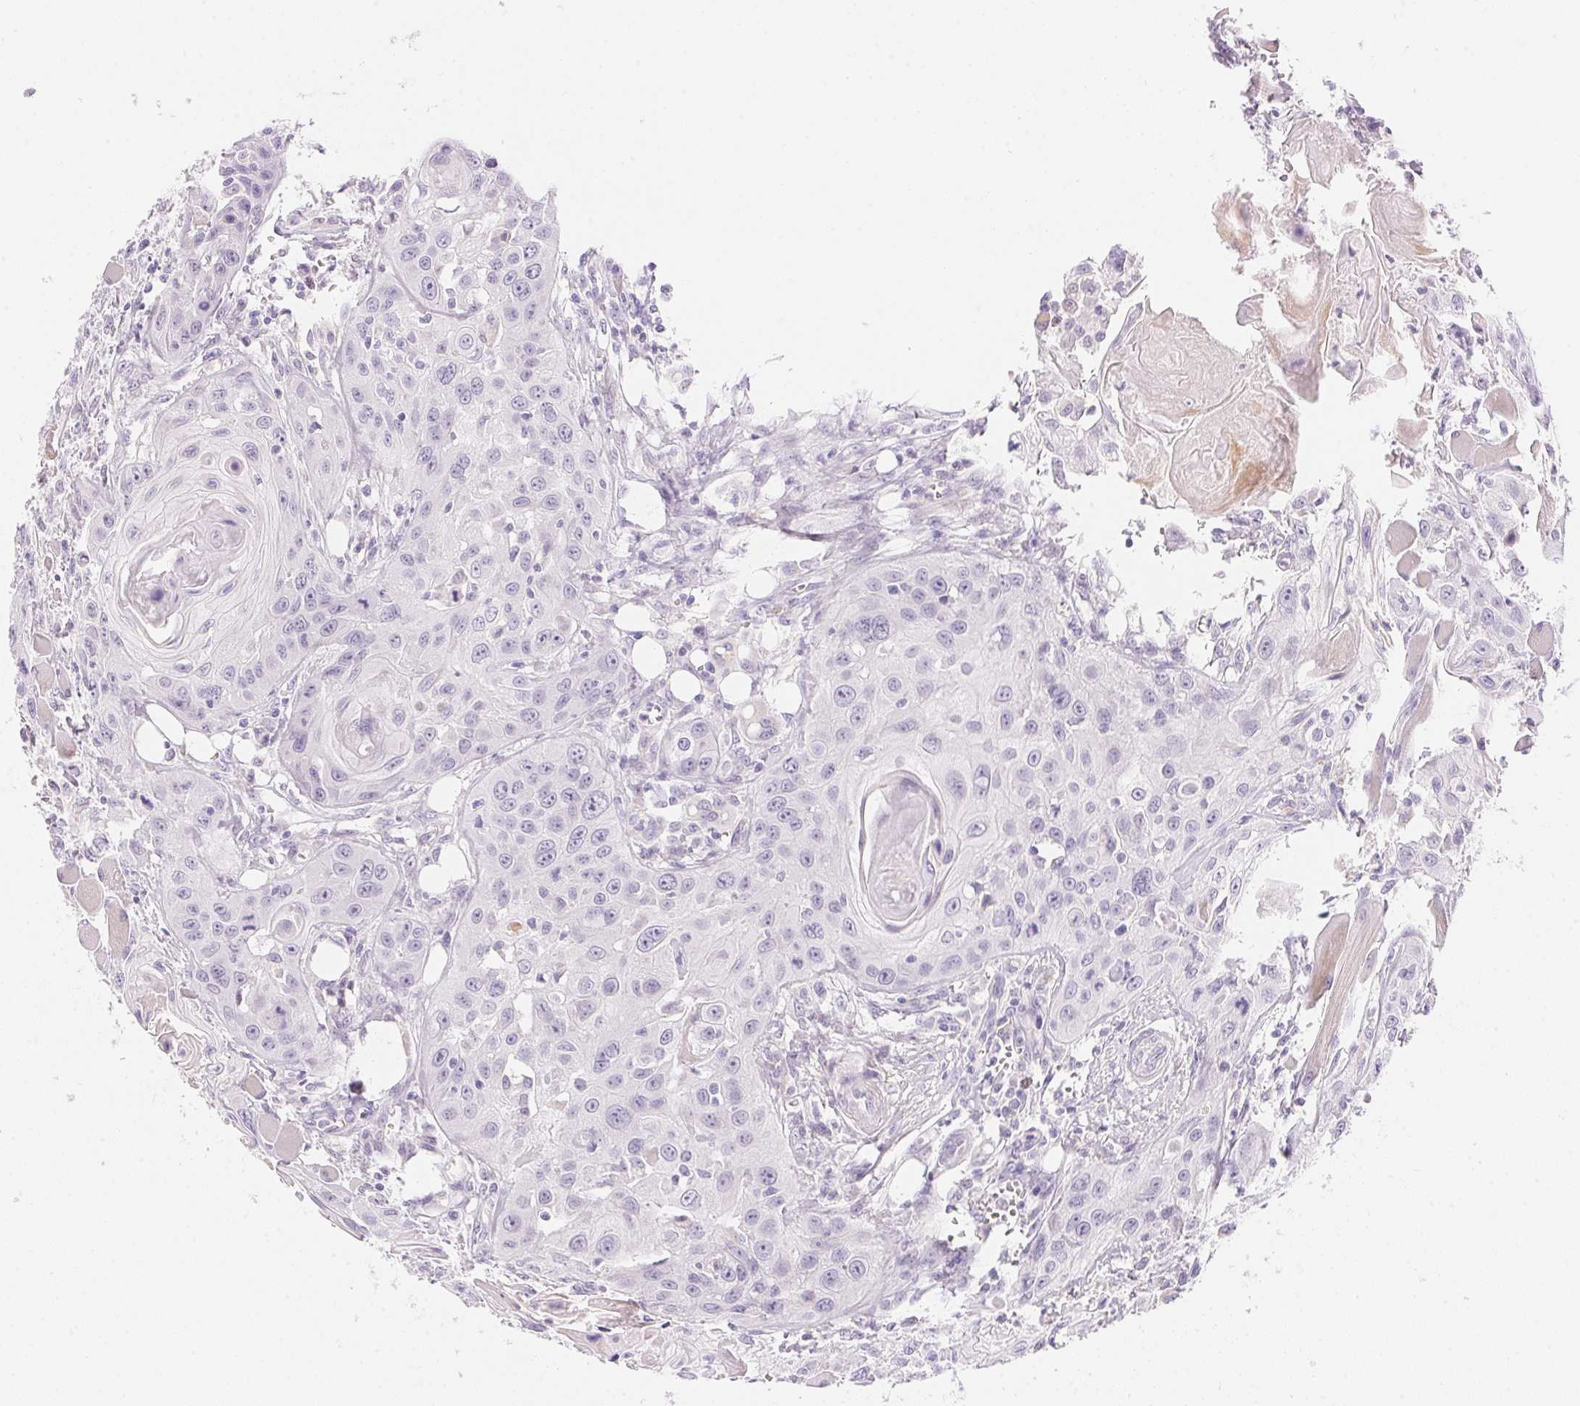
{"staining": {"intensity": "negative", "quantity": "none", "location": "none"}, "tissue": "head and neck cancer", "cell_type": "Tumor cells", "image_type": "cancer", "snomed": [{"axis": "morphology", "description": "Squamous cell carcinoma, NOS"}, {"axis": "topography", "description": "Oral tissue"}, {"axis": "topography", "description": "Head-Neck"}], "caption": "This is a histopathology image of immunohistochemistry staining of squamous cell carcinoma (head and neck), which shows no staining in tumor cells.", "gene": "TEKT1", "patient": {"sex": "male", "age": 58}}